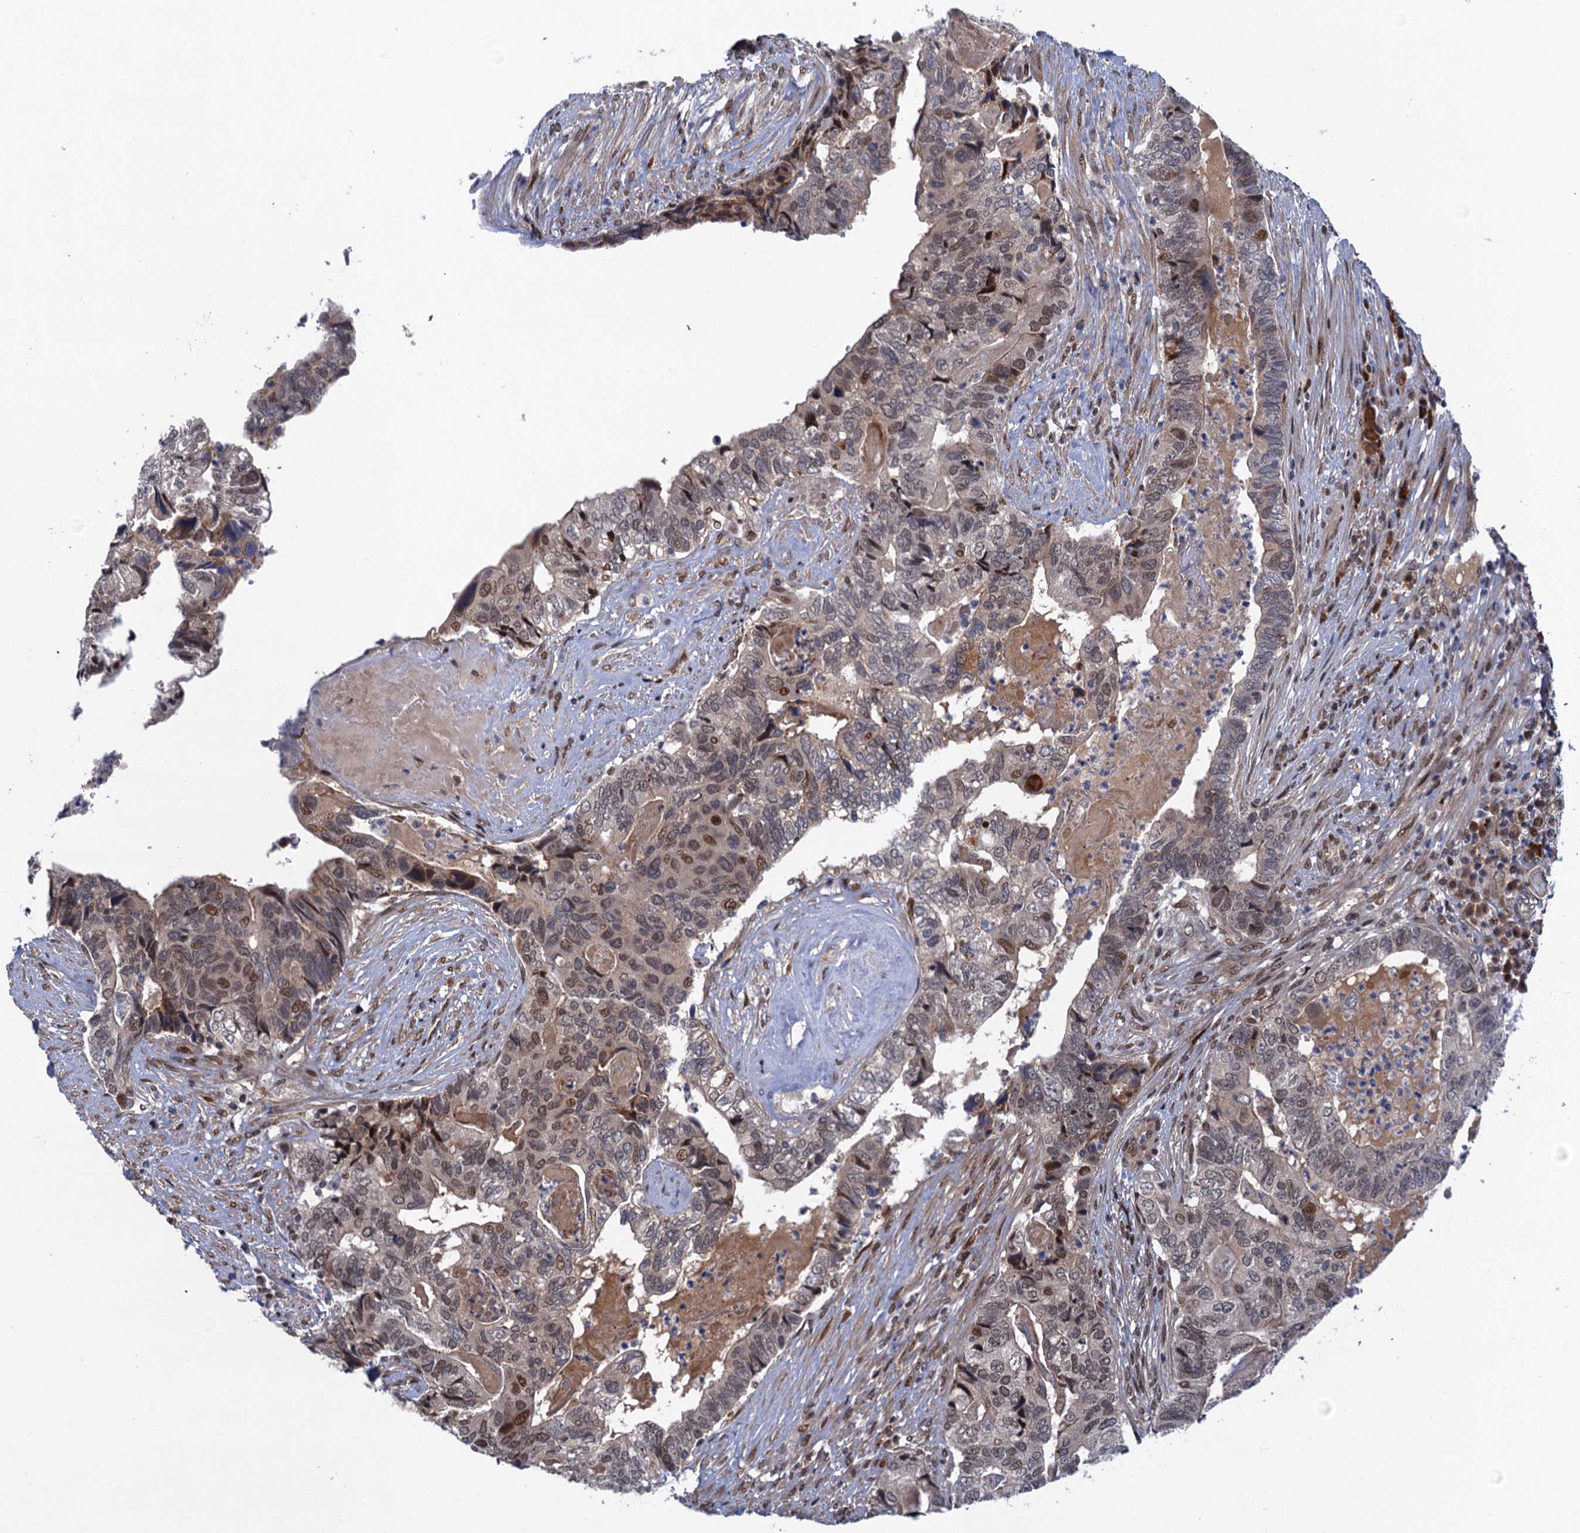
{"staining": {"intensity": "moderate", "quantity": "25%-75%", "location": "nuclear"}, "tissue": "colorectal cancer", "cell_type": "Tumor cells", "image_type": "cancer", "snomed": [{"axis": "morphology", "description": "Adenocarcinoma, NOS"}, {"axis": "topography", "description": "Colon"}], "caption": "DAB immunohistochemical staining of human colorectal cancer (adenocarcinoma) demonstrates moderate nuclear protein staining in approximately 25%-75% of tumor cells. Immunohistochemistry (ihc) stains the protein of interest in brown and the nuclei are stained blue.", "gene": "NEK8", "patient": {"sex": "female", "age": 67}}